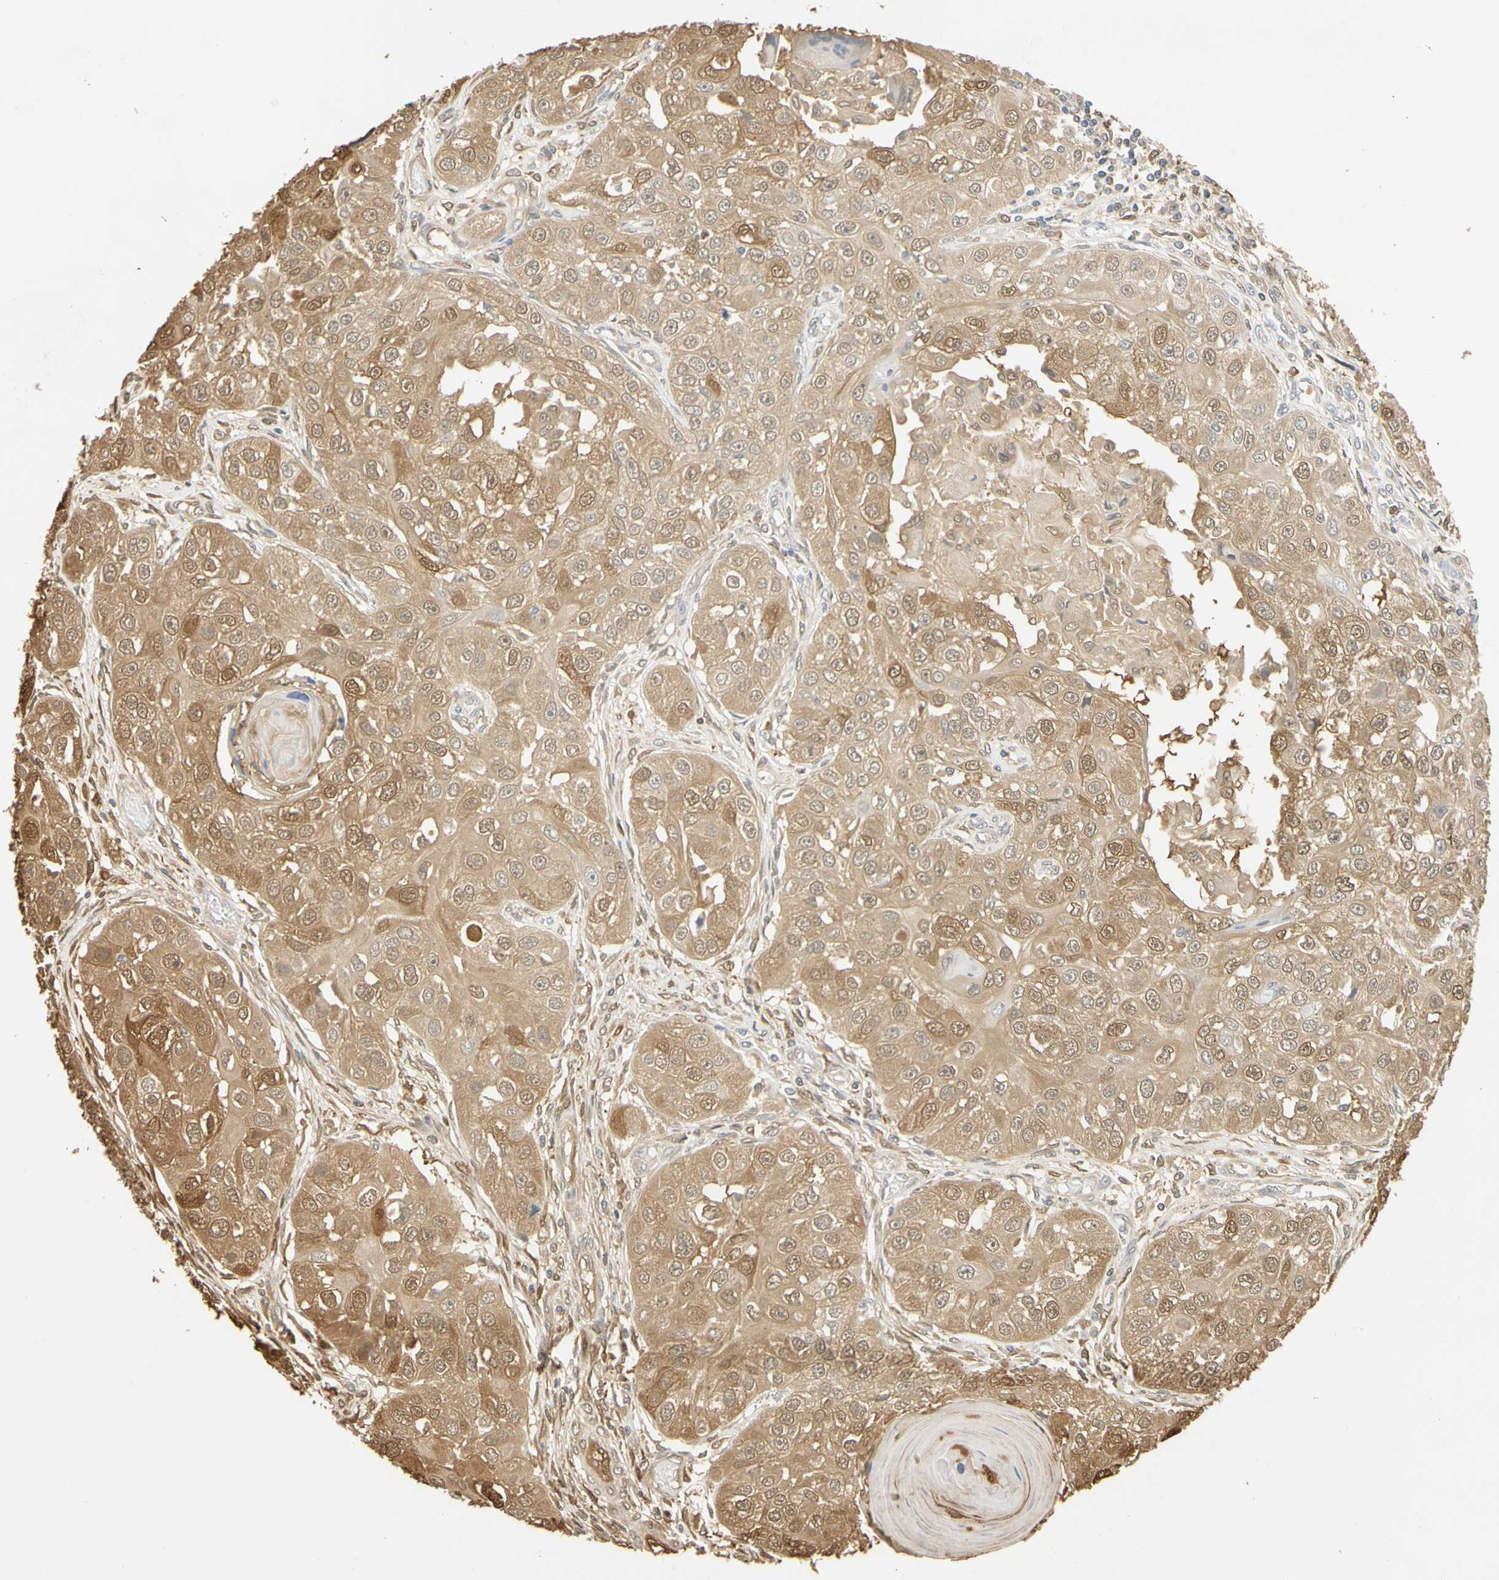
{"staining": {"intensity": "moderate", "quantity": ">75%", "location": "cytoplasmic/membranous,nuclear"}, "tissue": "head and neck cancer", "cell_type": "Tumor cells", "image_type": "cancer", "snomed": [{"axis": "morphology", "description": "Normal tissue, NOS"}, {"axis": "morphology", "description": "Squamous cell carcinoma, NOS"}, {"axis": "topography", "description": "Skeletal muscle"}, {"axis": "topography", "description": "Head-Neck"}], "caption": "Immunohistochemical staining of human head and neck cancer (squamous cell carcinoma) demonstrates medium levels of moderate cytoplasmic/membranous and nuclear staining in approximately >75% of tumor cells.", "gene": "S100A6", "patient": {"sex": "male", "age": 51}}